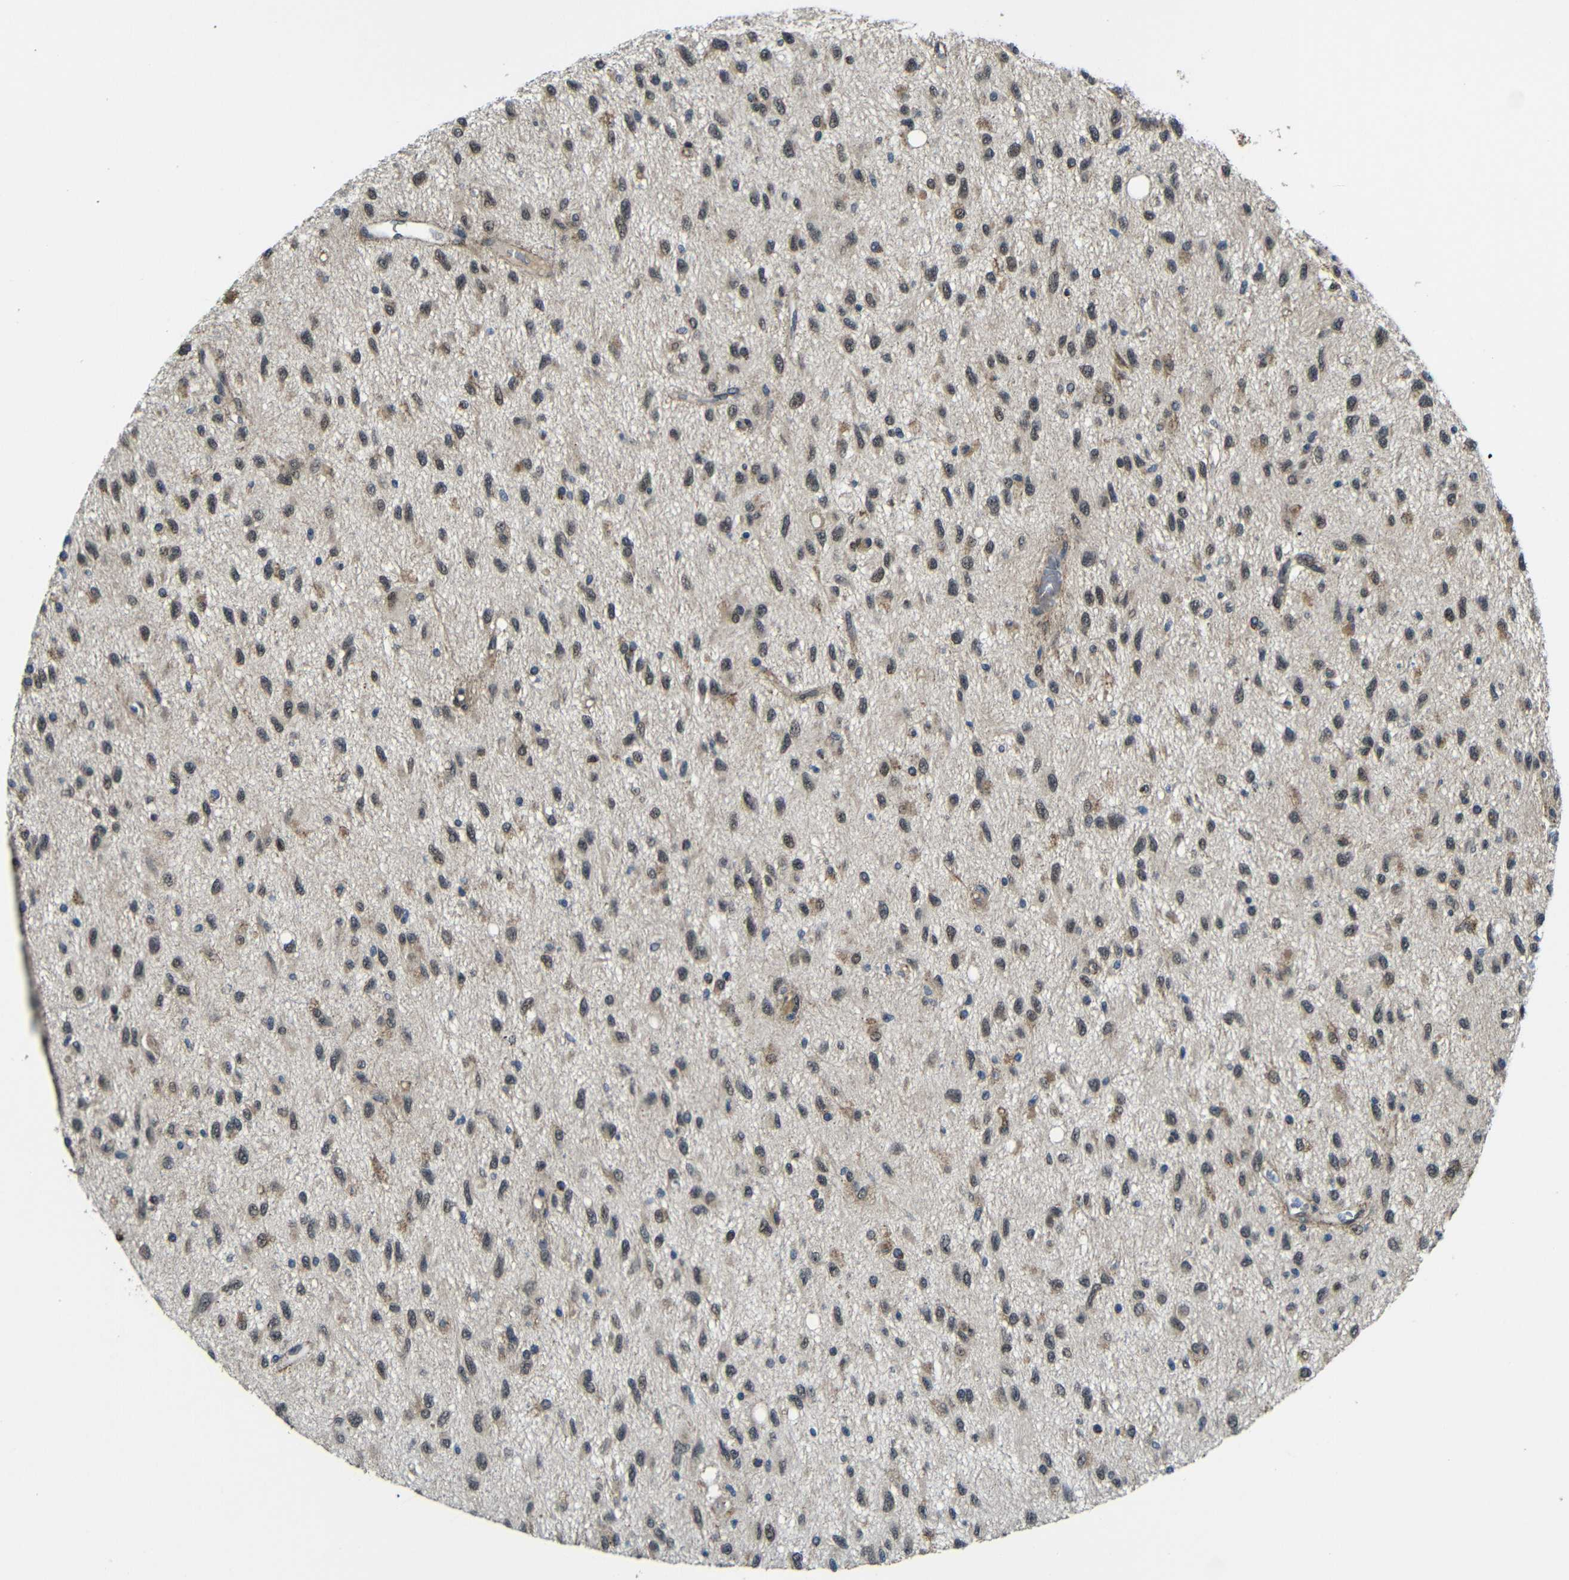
{"staining": {"intensity": "moderate", "quantity": "25%-75%", "location": "cytoplasmic/membranous,nuclear"}, "tissue": "glioma", "cell_type": "Tumor cells", "image_type": "cancer", "snomed": [{"axis": "morphology", "description": "Glioma, malignant, Low grade"}, {"axis": "topography", "description": "Brain"}], "caption": "This is an image of IHC staining of glioma, which shows moderate expression in the cytoplasmic/membranous and nuclear of tumor cells.", "gene": "FAM172A", "patient": {"sex": "male", "age": 77}}